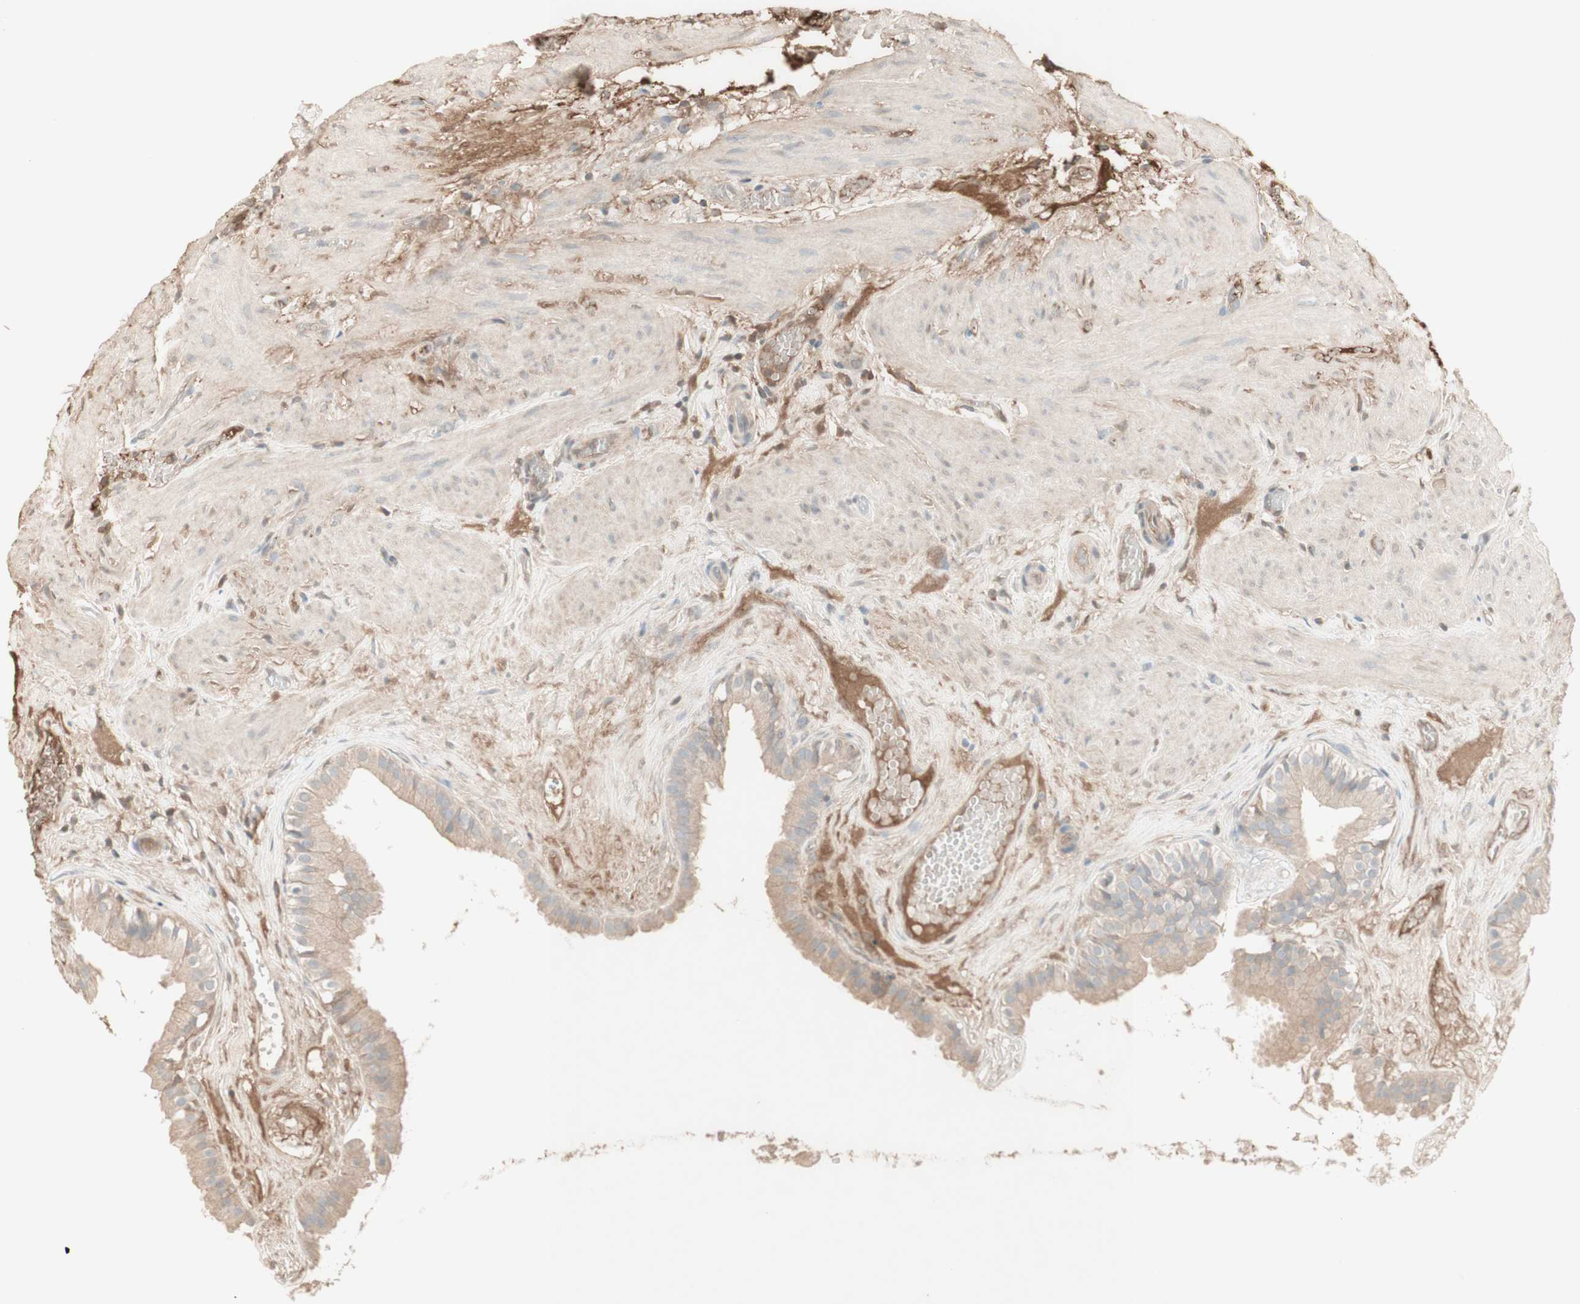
{"staining": {"intensity": "weak", "quantity": ">75%", "location": "cytoplasmic/membranous"}, "tissue": "gallbladder", "cell_type": "Glandular cells", "image_type": "normal", "snomed": [{"axis": "morphology", "description": "Normal tissue, NOS"}, {"axis": "topography", "description": "Gallbladder"}], "caption": "Immunohistochemical staining of unremarkable gallbladder reveals weak cytoplasmic/membranous protein staining in approximately >75% of glandular cells. Nuclei are stained in blue.", "gene": "IFNG", "patient": {"sex": "female", "age": 26}}